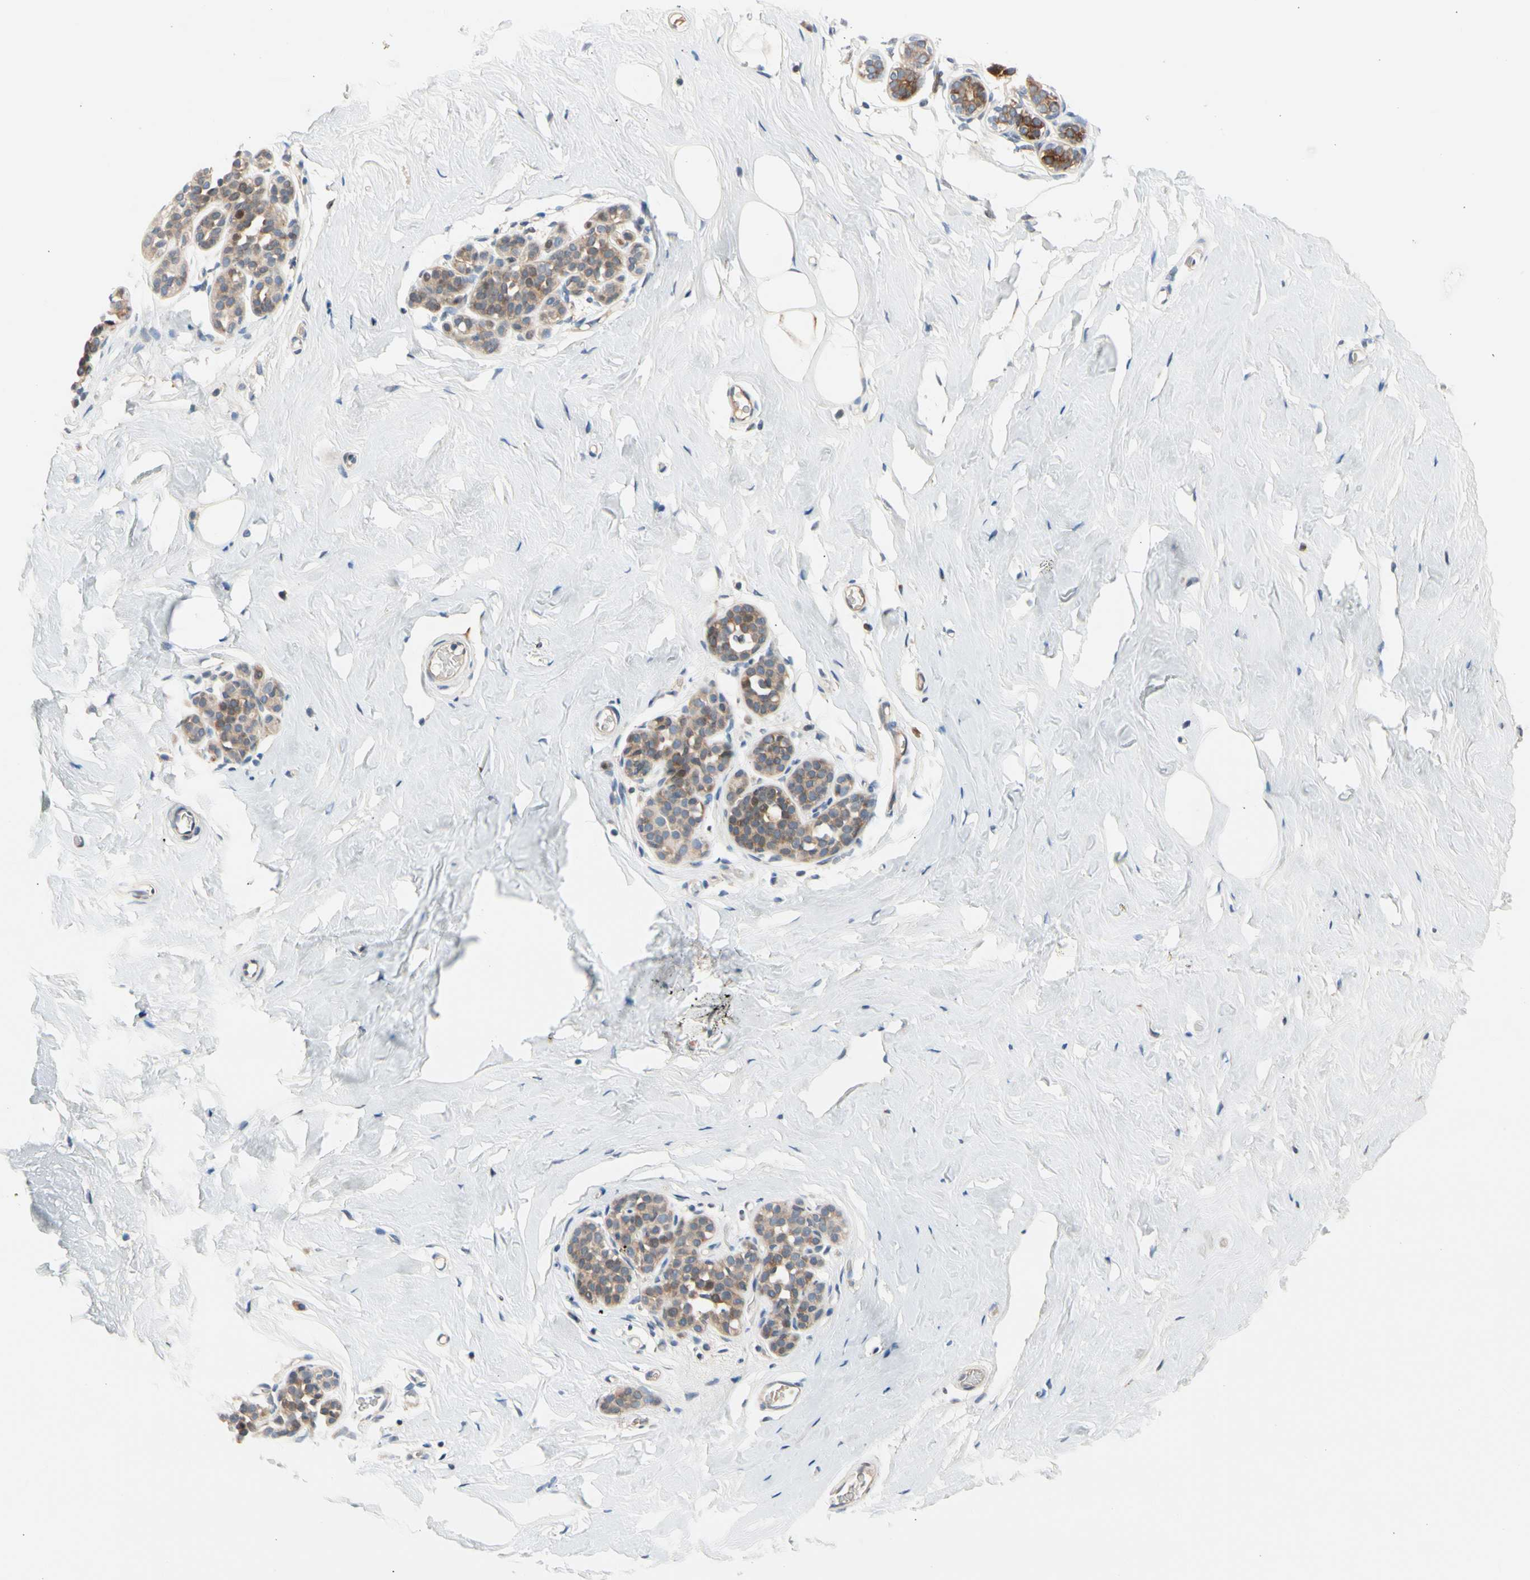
{"staining": {"intensity": "negative", "quantity": "none", "location": "none"}, "tissue": "breast", "cell_type": "Adipocytes", "image_type": "normal", "snomed": [{"axis": "morphology", "description": "Normal tissue, NOS"}, {"axis": "topography", "description": "Breast"}], "caption": "Adipocytes show no significant protein positivity in normal breast. (DAB immunohistochemistry, high magnification).", "gene": "MAP3K3", "patient": {"sex": "female", "age": 75}}